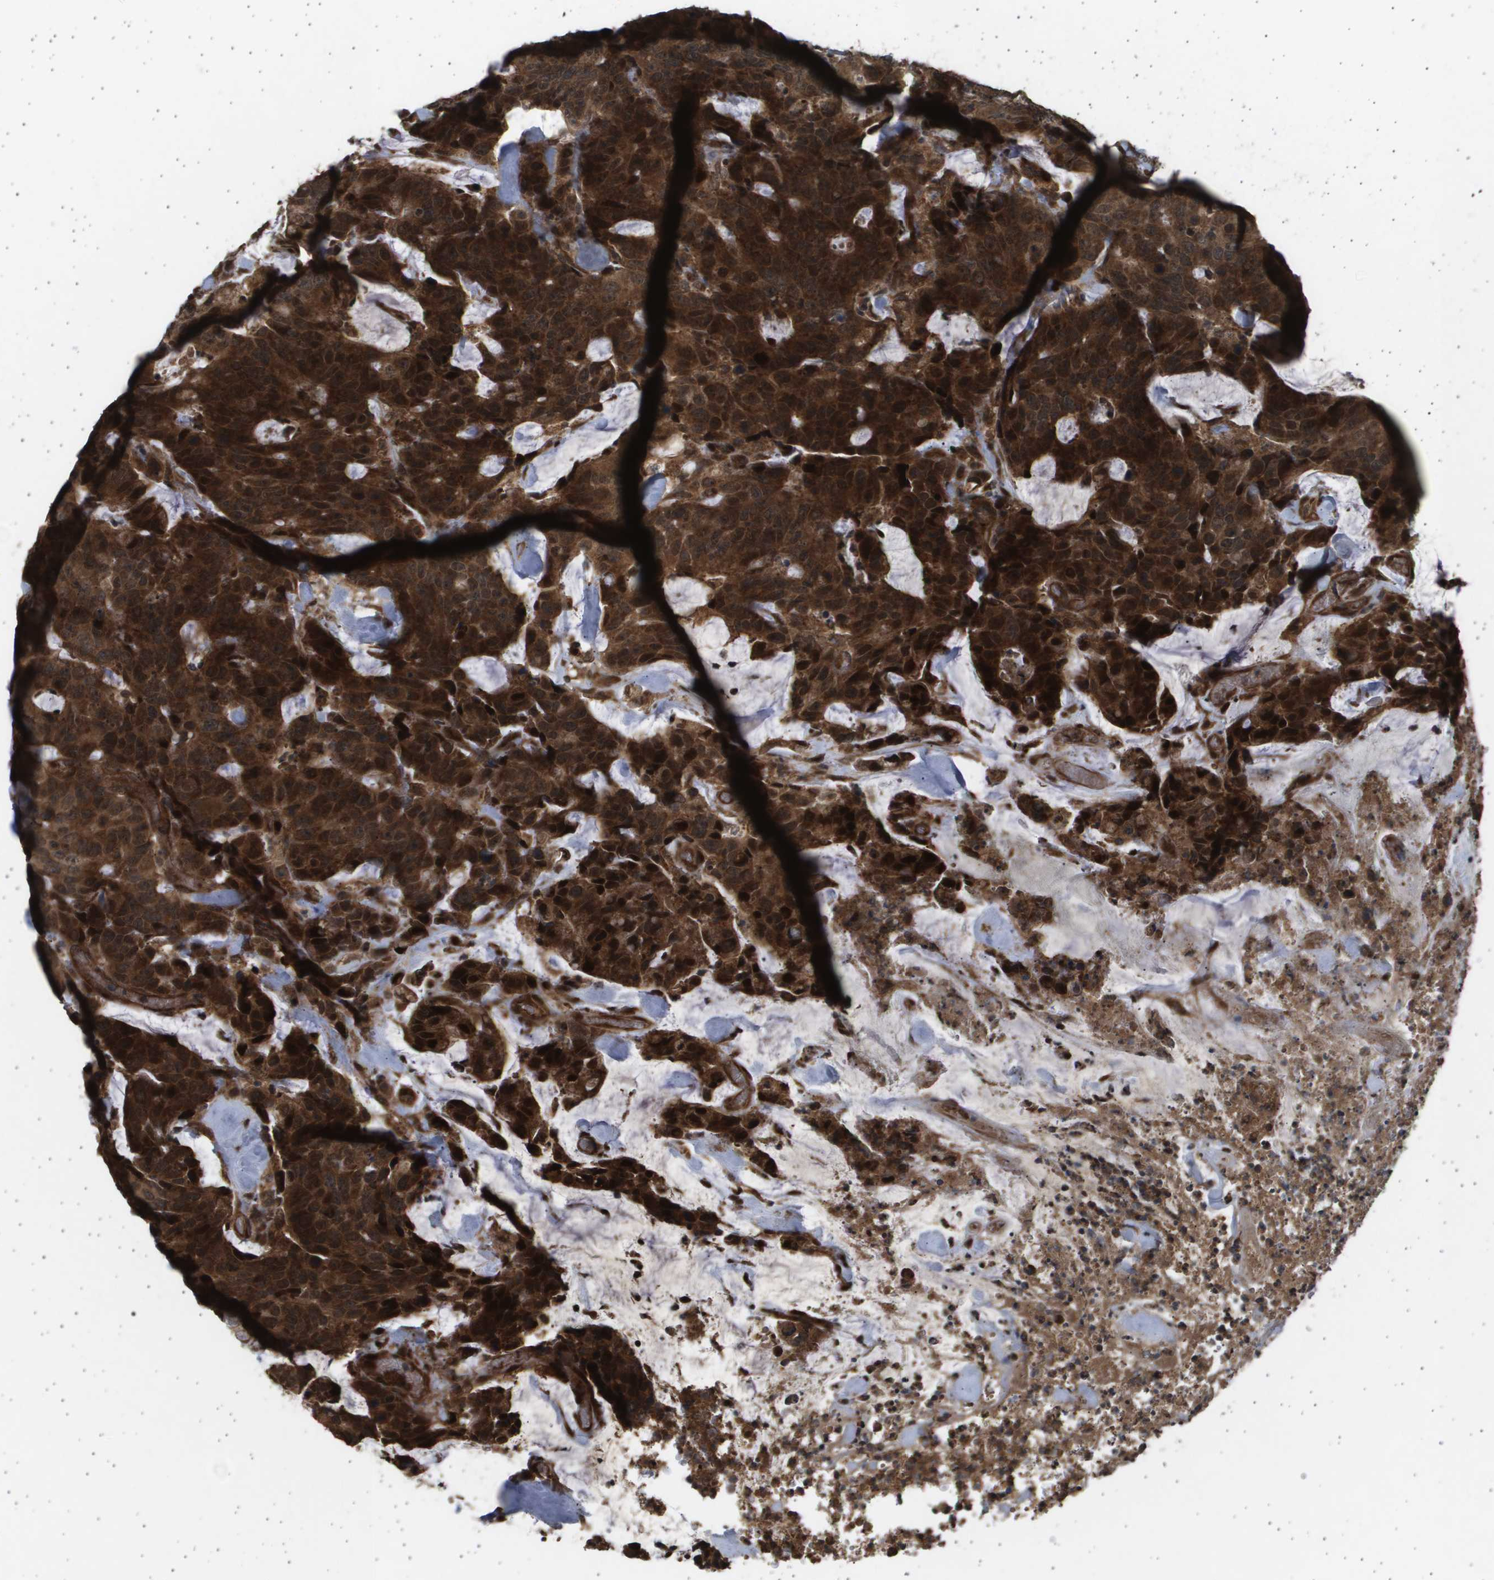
{"staining": {"intensity": "strong", "quantity": ">75%", "location": "cytoplasmic/membranous,nuclear"}, "tissue": "colorectal cancer", "cell_type": "Tumor cells", "image_type": "cancer", "snomed": [{"axis": "morphology", "description": "Adenocarcinoma, NOS"}, {"axis": "topography", "description": "Colon"}], "caption": "Adenocarcinoma (colorectal) stained with DAB immunohistochemistry (IHC) displays high levels of strong cytoplasmic/membranous and nuclear staining in approximately >75% of tumor cells.", "gene": "TNRC6A", "patient": {"sex": "female", "age": 86}}